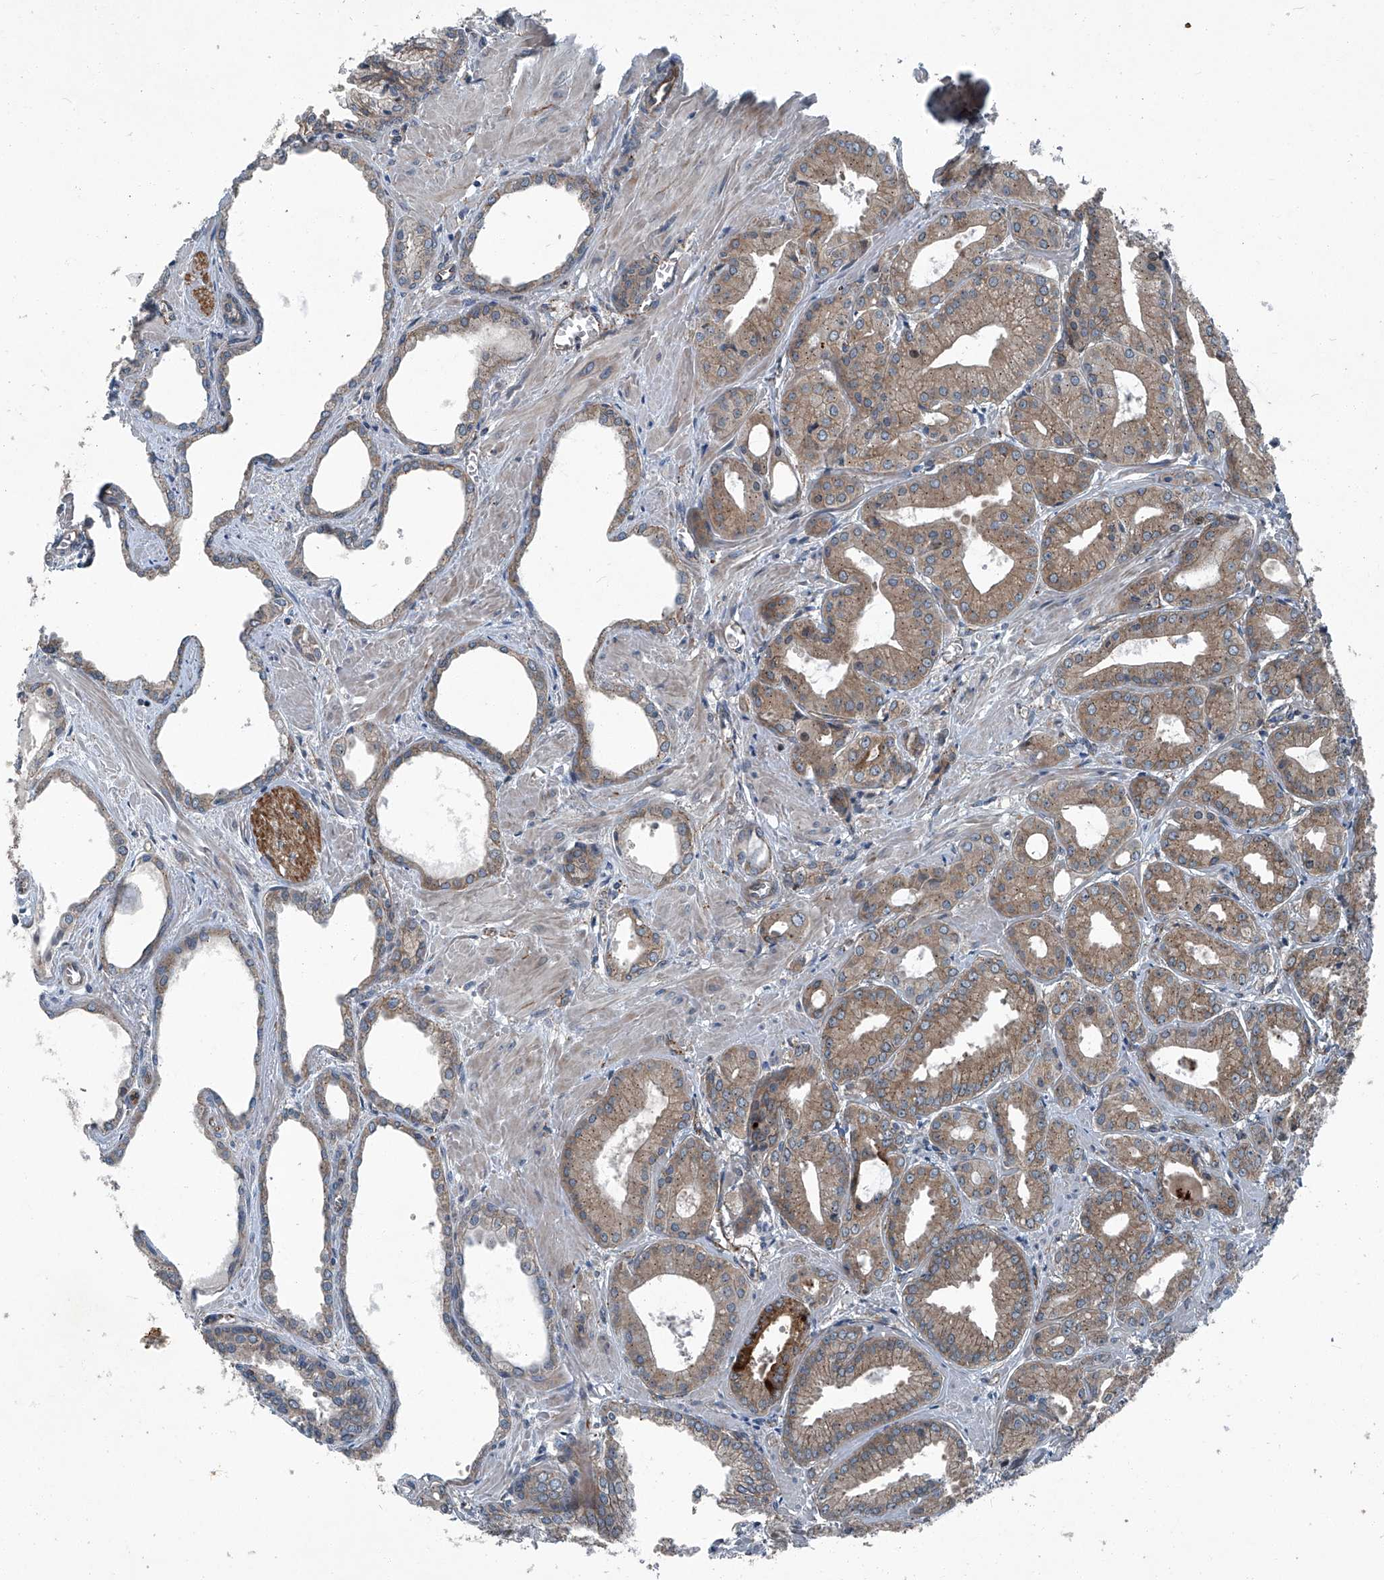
{"staining": {"intensity": "moderate", "quantity": ">75%", "location": "cytoplasmic/membranous"}, "tissue": "prostate cancer", "cell_type": "Tumor cells", "image_type": "cancer", "snomed": [{"axis": "morphology", "description": "Adenocarcinoma, Low grade"}, {"axis": "topography", "description": "Prostate"}], "caption": "Moderate cytoplasmic/membranous positivity is present in about >75% of tumor cells in adenocarcinoma (low-grade) (prostate).", "gene": "SENP2", "patient": {"sex": "male", "age": 67}}